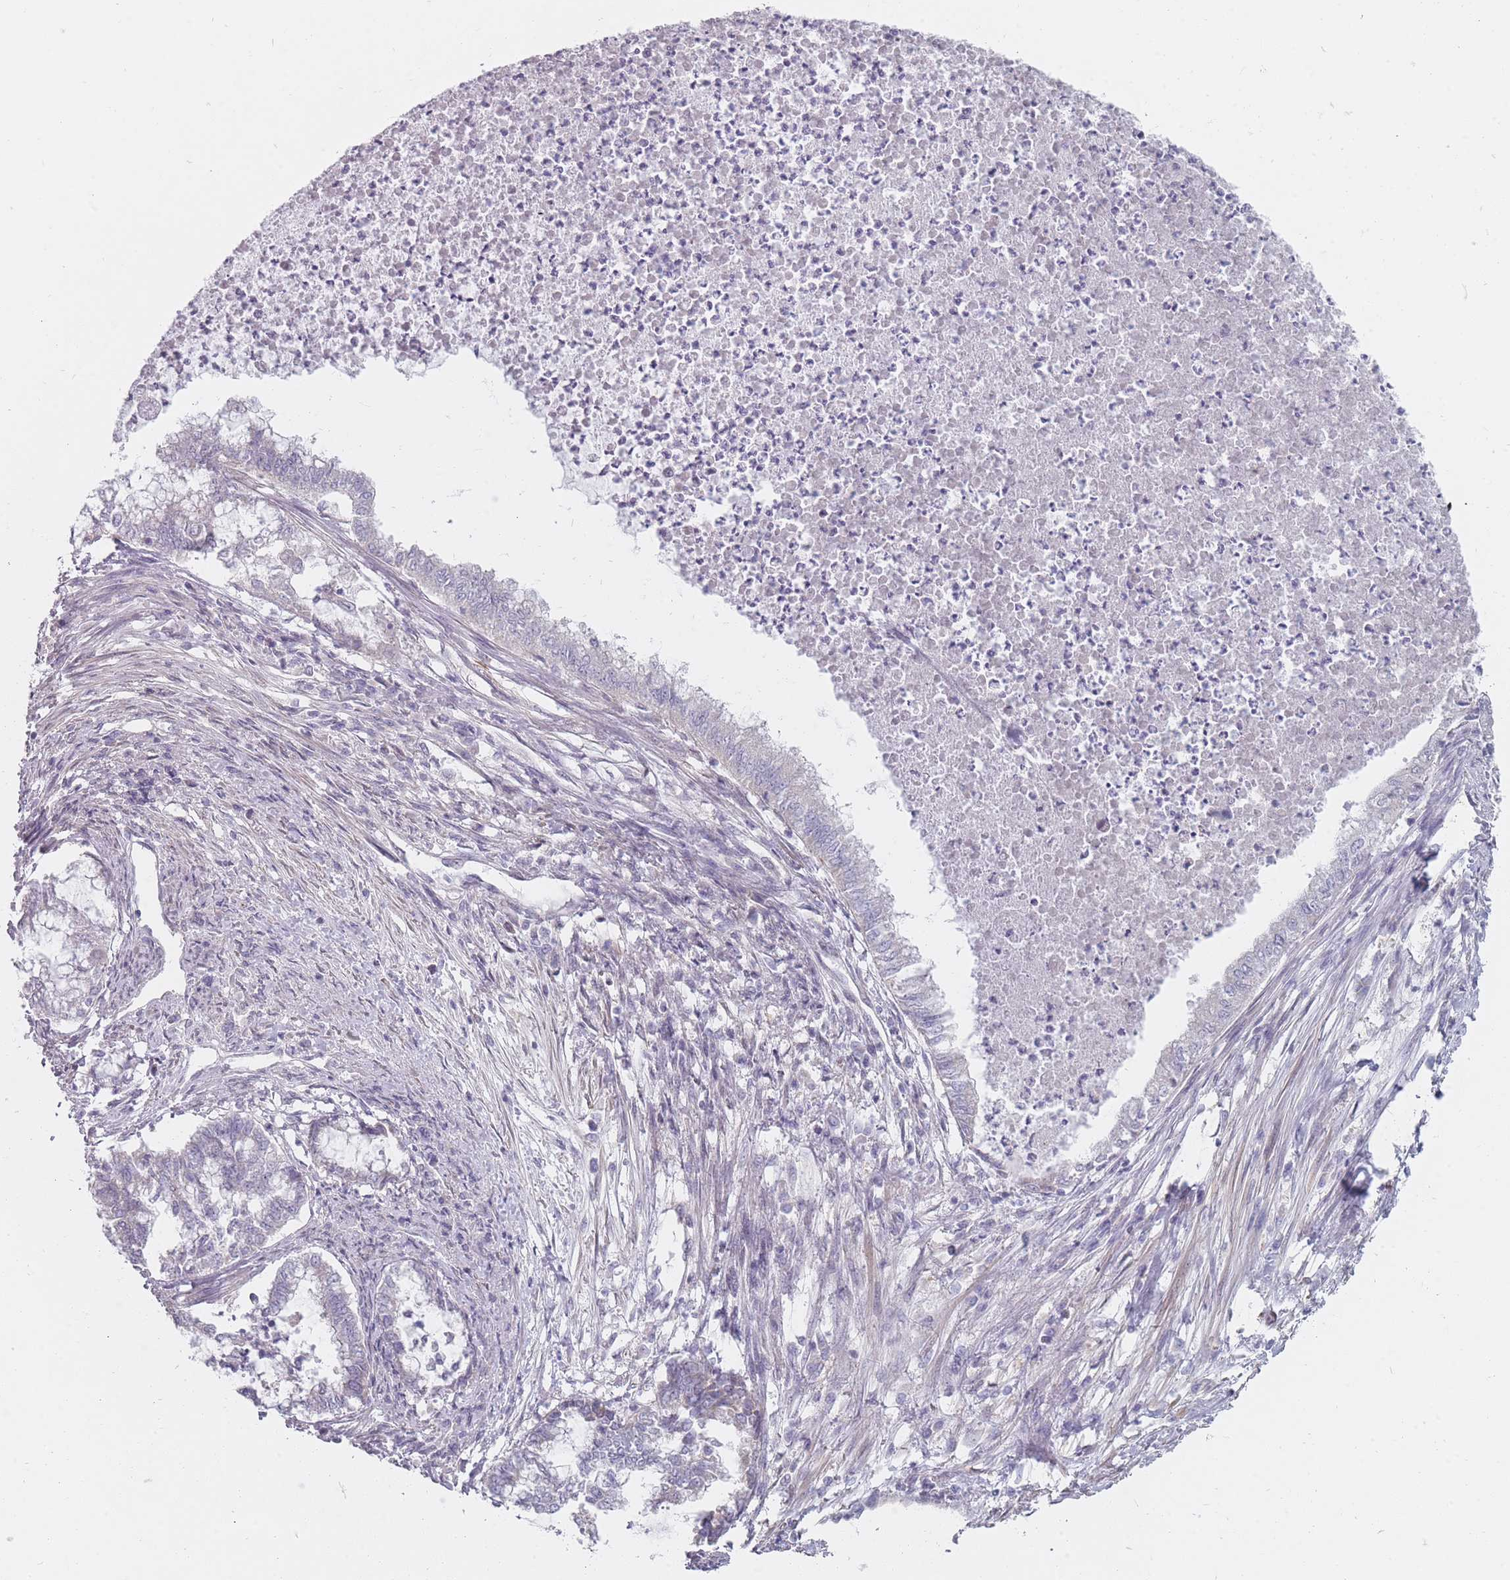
{"staining": {"intensity": "negative", "quantity": "none", "location": "none"}, "tissue": "endometrial cancer", "cell_type": "Tumor cells", "image_type": "cancer", "snomed": [{"axis": "morphology", "description": "Adenocarcinoma, NOS"}, {"axis": "topography", "description": "Endometrium"}], "caption": "Immunohistochemical staining of human endometrial cancer demonstrates no significant expression in tumor cells.", "gene": "PCDH12", "patient": {"sex": "female", "age": 79}}